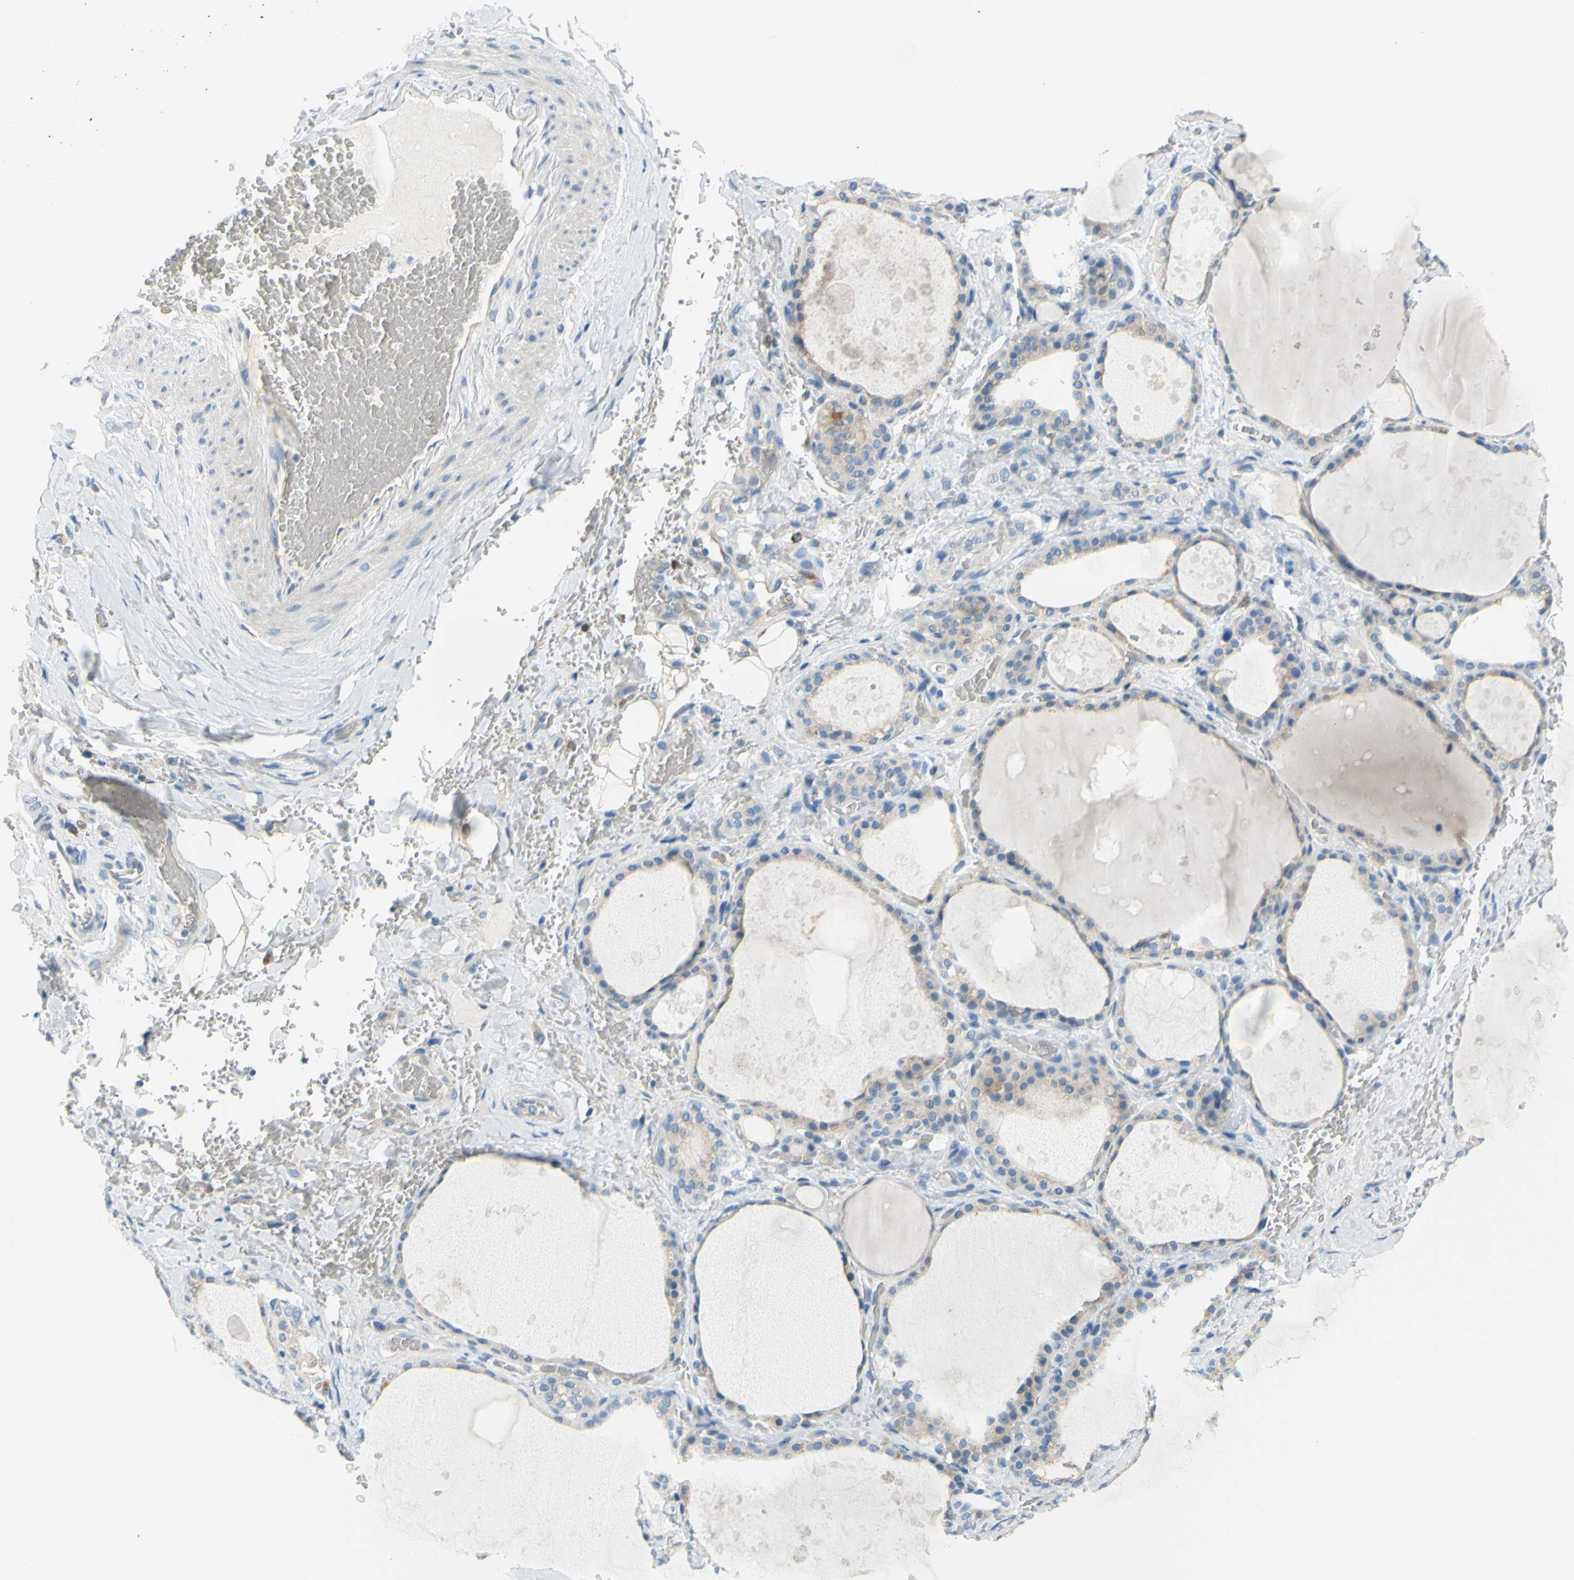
{"staining": {"intensity": "weak", "quantity": ">75%", "location": "cytoplasmic/membranous"}, "tissue": "thyroid gland", "cell_type": "Glandular cells", "image_type": "normal", "snomed": [{"axis": "morphology", "description": "Normal tissue, NOS"}, {"axis": "topography", "description": "Thyroid gland"}], "caption": "A micrograph of human thyroid gland stained for a protein displays weak cytoplasmic/membranous brown staining in glandular cells.", "gene": "FRMD4B", "patient": {"sex": "male", "age": 61}}